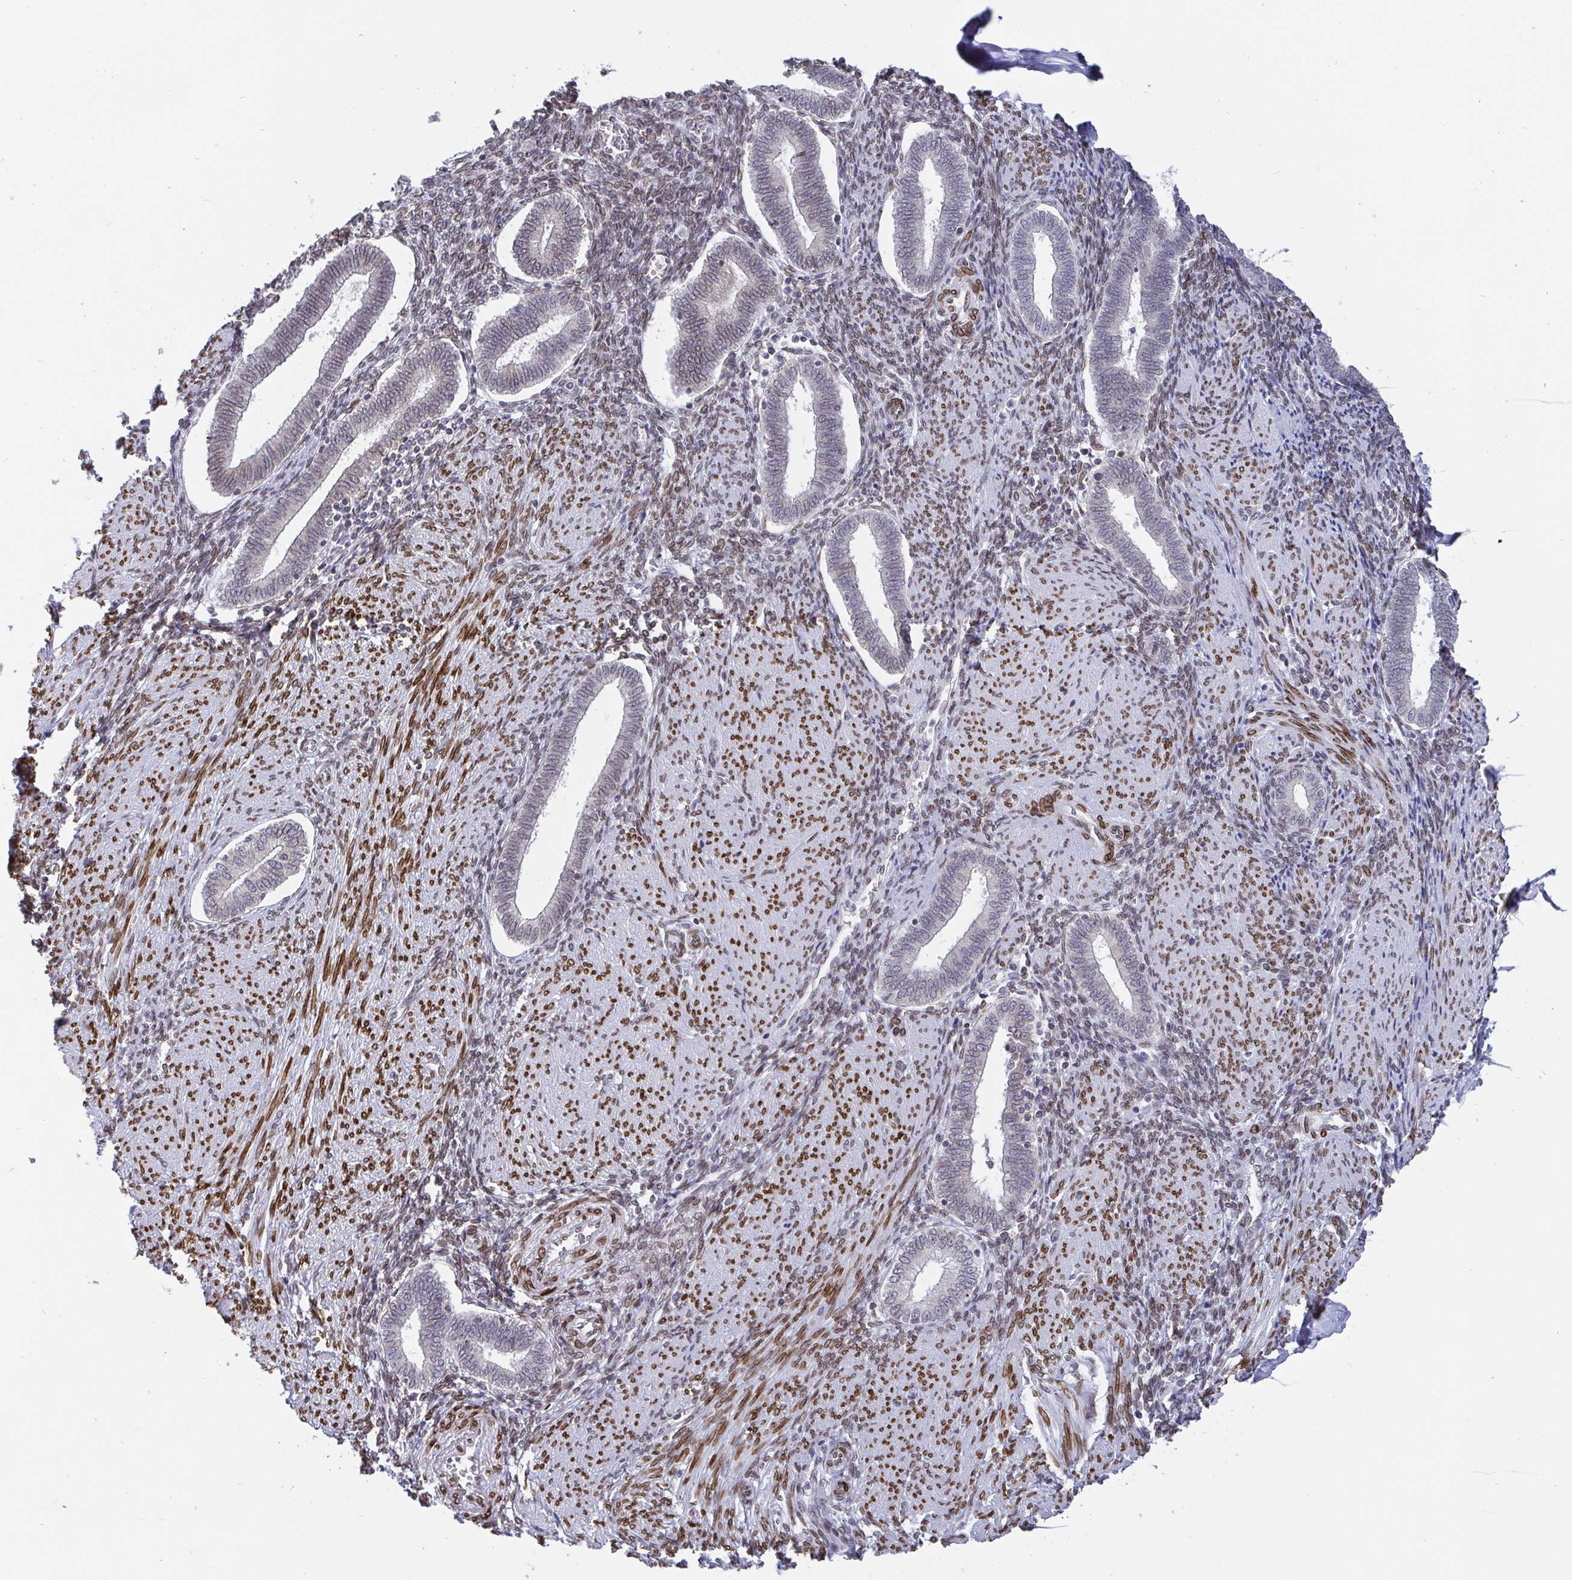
{"staining": {"intensity": "moderate", "quantity": "25%-75%", "location": "cytoplasmic/membranous,nuclear"}, "tissue": "endometrium", "cell_type": "Cells in endometrial stroma", "image_type": "normal", "snomed": [{"axis": "morphology", "description": "Normal tissue, NOS"}, {"axis": "topography", "description": "Endometrium"}], "caption": "High-magnification brightfield microscopy of unremarkable endometrium stained with DAB (brown) and counterstained with hematoxylin (blue). cells in endometrial stroma exhibit moderate cytoplasmic/membranous,nuclear positivity is present in approximately25%-75% of cells. (brown staining indicates protein expression, while blue staining denotes nuclei).", "gene": "EMD", "patient": {"sex": "female", "age": 42}}